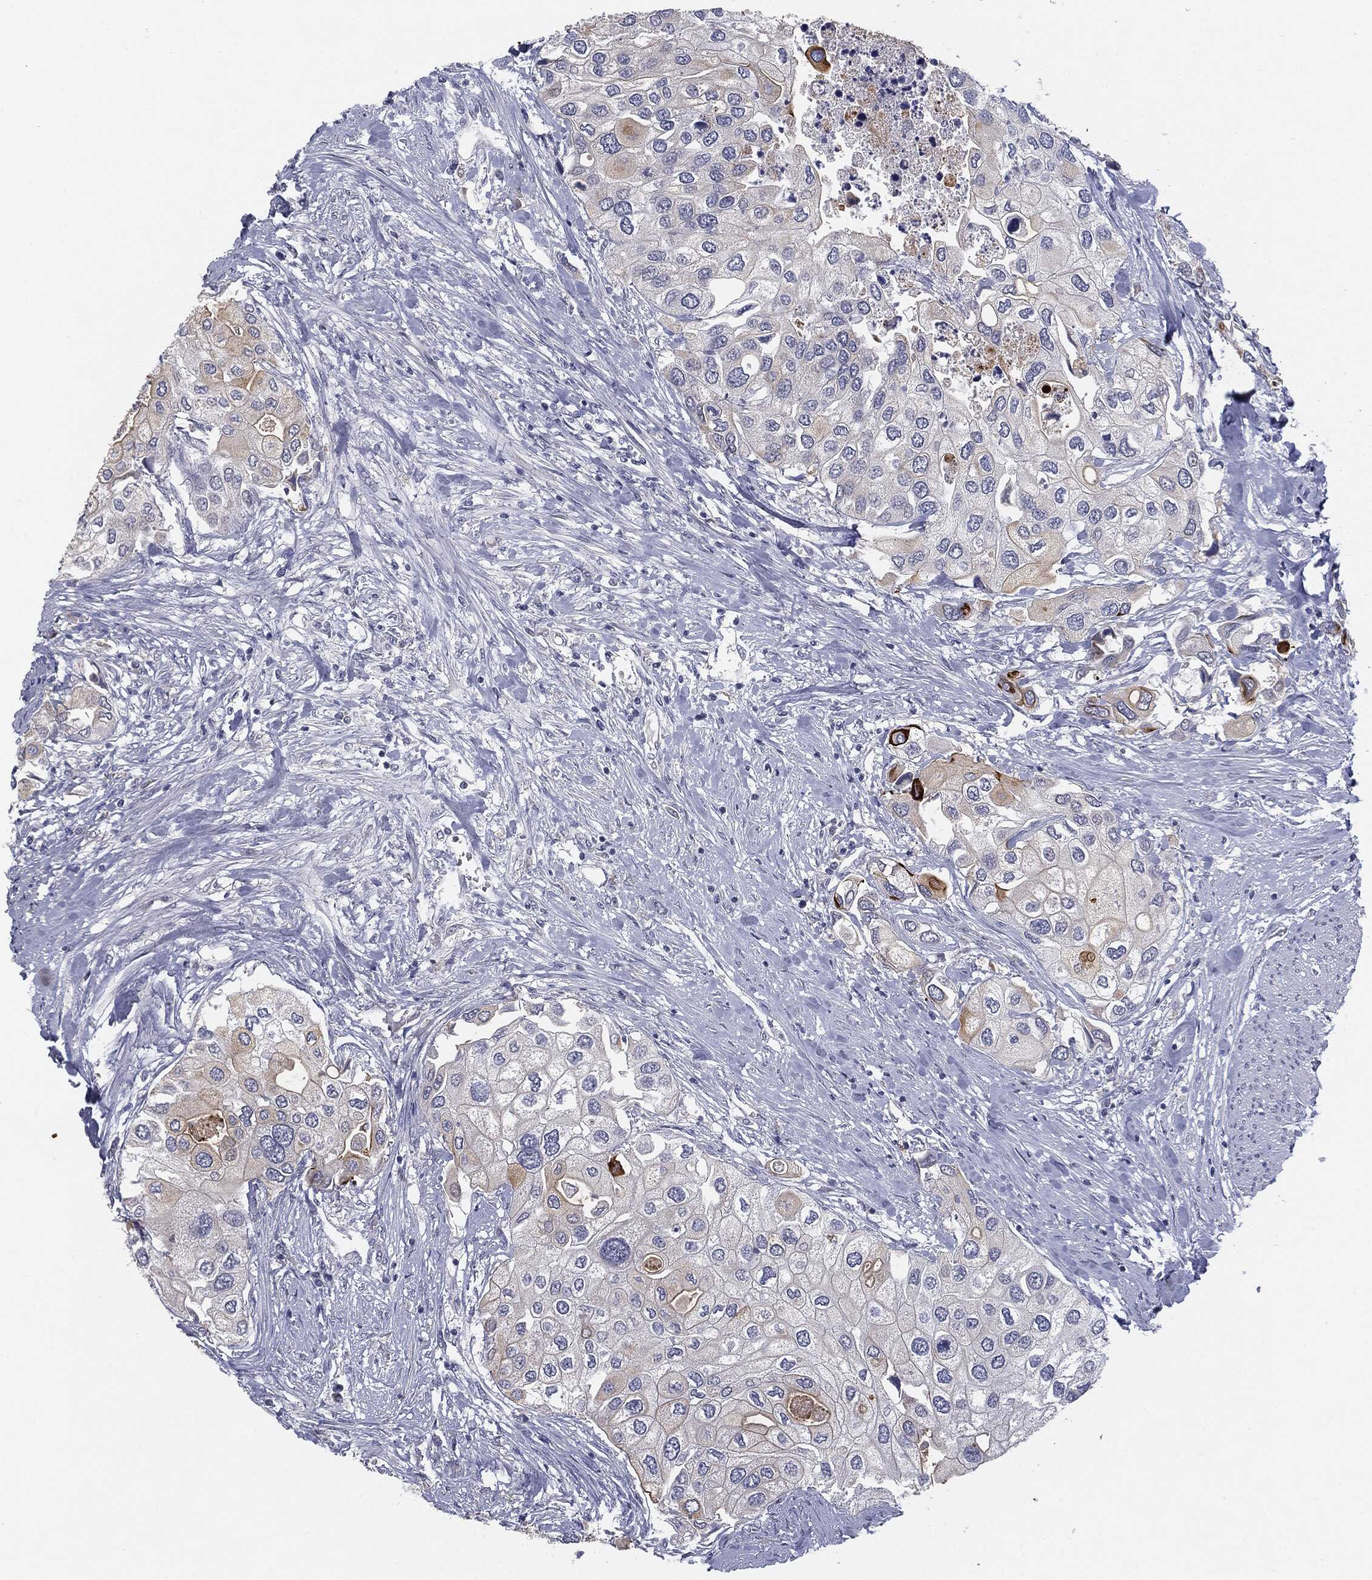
{"staining": {"intensity": "strong", "quantity": "<25%", "location": "cytoplasmic/membranous"}, "tissue": "urothelial cancer", "cell_type": "Tumor cells", "image_type": "cancer", "snomed": [{"axis": "morphology", "description": "Urothelial carcinoma, High grade"}, {"axis": "topography", "description": "Urinary bladder"}], "caption": "Human urothelial cancer stained with a brown dye exhibits strong cytoplasmic/membranous positive positivity in approximately <25% of tumor cells.", "gene": "MUC1", "patient": {"sex": "male", "age": 64}}